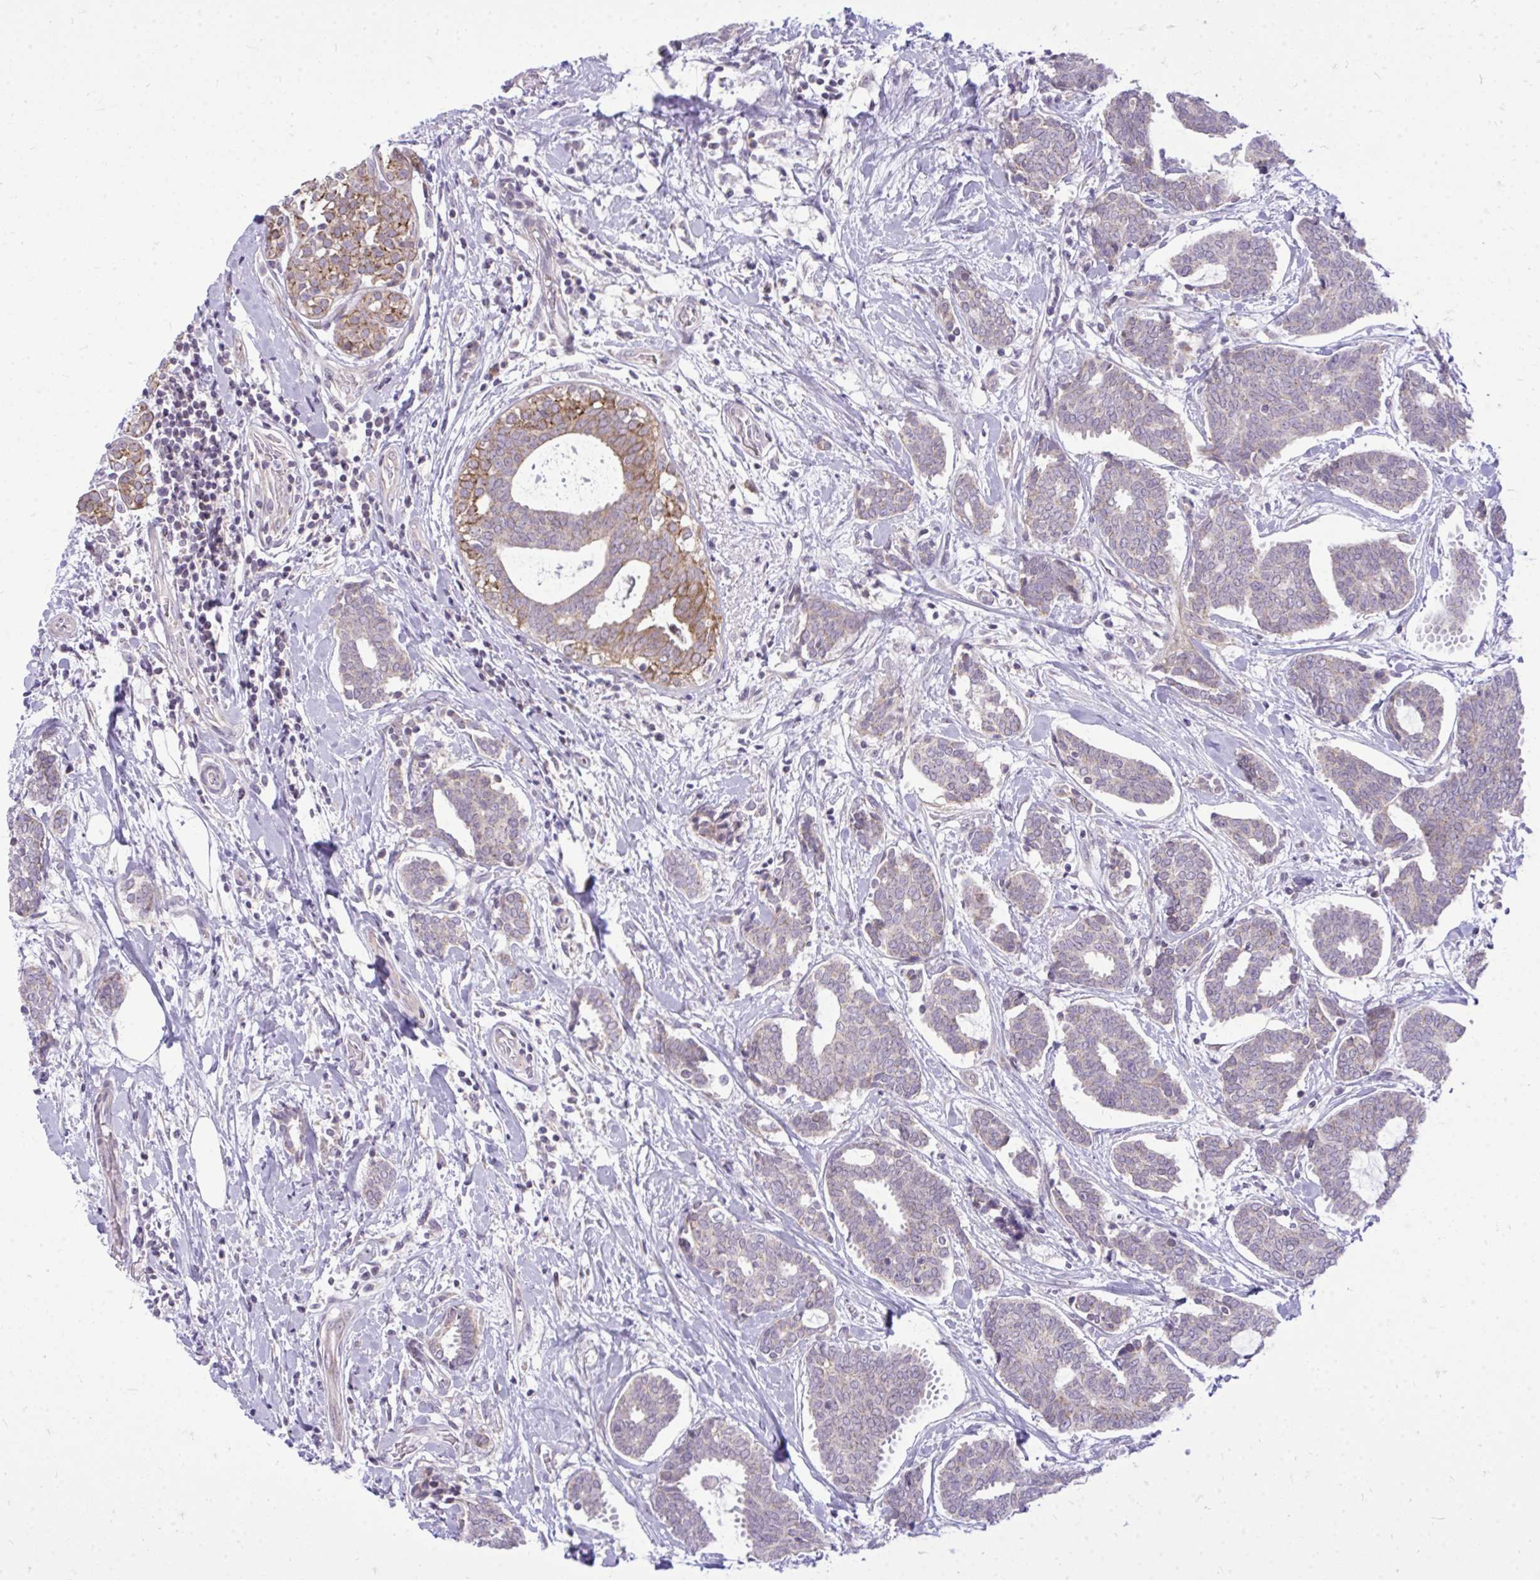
{"staining": {"intensity": "moderate", "quantity": "<25%", "location": "cytoplasmic/membranous"}, "tissue": "breast cancer", "cell_type": "Tumor cells", "image_type": "cancer", "snomed": [{"axis": "morphology", "description": "Intraductal carcinoma, in situ"}, {"axis": "morphology", "description": "Duct carcinoma"}, {"axis": "morphology", "description": "Lobular carcinoma, in situ"}, {"axis": "topography", "description": "Breast"}], "caption": "IHC staining of breast cancer, which displays low levels of moderate cytoplasmic/membranous expression in approximately <25% of tumor cells indicating moderate cytoplasmic/membranous protein expression. The staining was performed using DAB (brown) for protein detection and nuclei were counterstained in hematoxylin (blue).", "gene": "SPTBN2", "patient": {"sex": "female", "age": 44}}